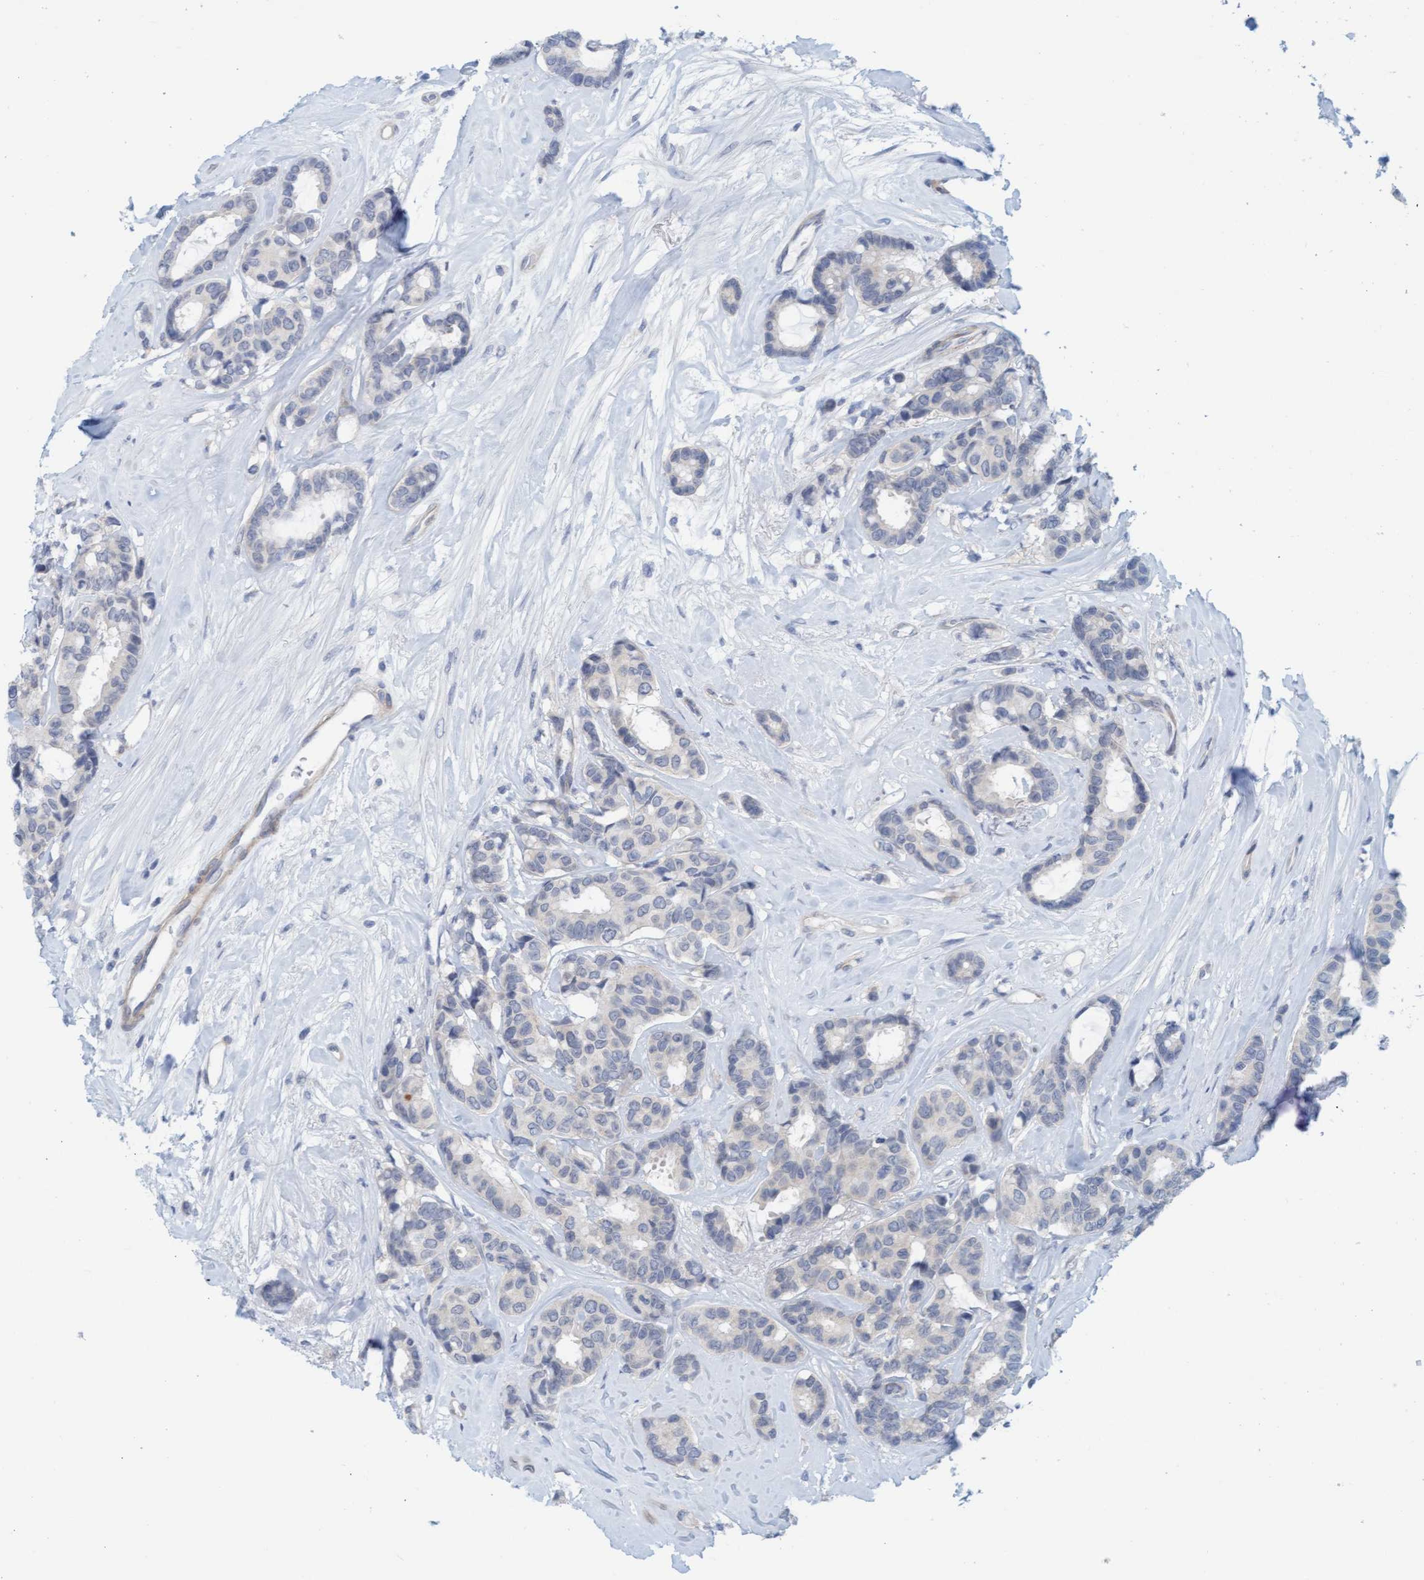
{"staining": {"intensity": "negative", "quantity": "none", "location": "none"}, "tissue": "breast cancer", "cell_type": "Tumor cells", "image_type": "cancer", "snomed": [{"axis": "morphology", "description": "Duct carcinoma"}, {"axis": "topography", "description": "Breast"}], "caption": "There is no significant expression in tumor cells of infiltrating ductal carcinoma (breast).", "gene": "TSTD2", "patient": {"sex": "female", "age": 87}}